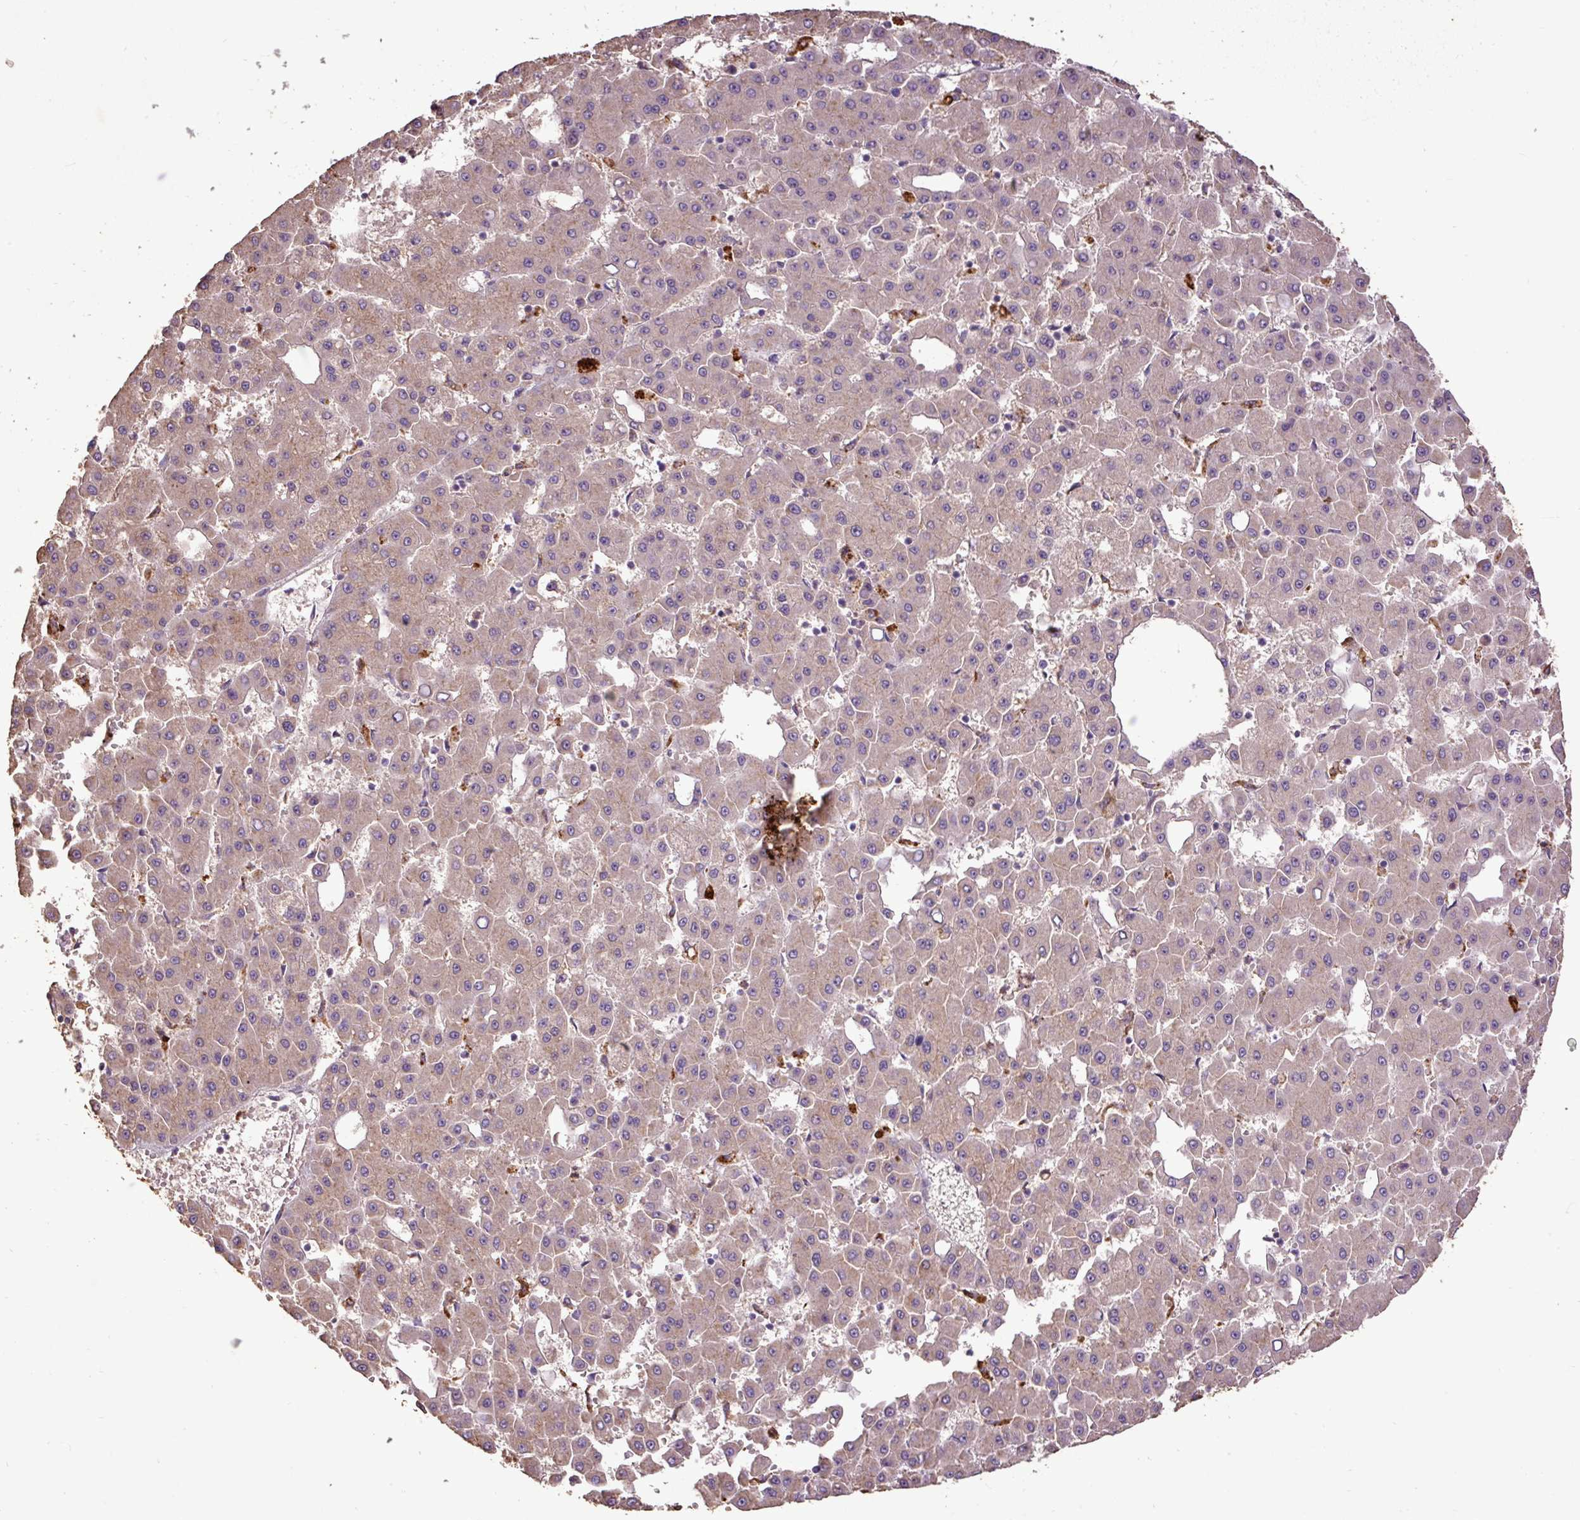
{"staining": {"intensity": "weak", "quantity": ">75%", "location": "cytoplasmic/membranous"}, "tissue": "liver cancer", "cell_type": "Tumor cells", "image_type": "cancer", "snomed": [{"axis": "morphology", "description": "Carcinoma, Hepatocellular, NOS"}, {"axis": "topography", "description": "Liver"}], "caption": "Immunohistochemical staining of liver hepatocellular carcinoma demonstrates weak cytoplasmic/membranous protein expression in about >75% of tumor cells.", "gene": "LRTM2", "patient": {"sex": "male", "age": 47}}